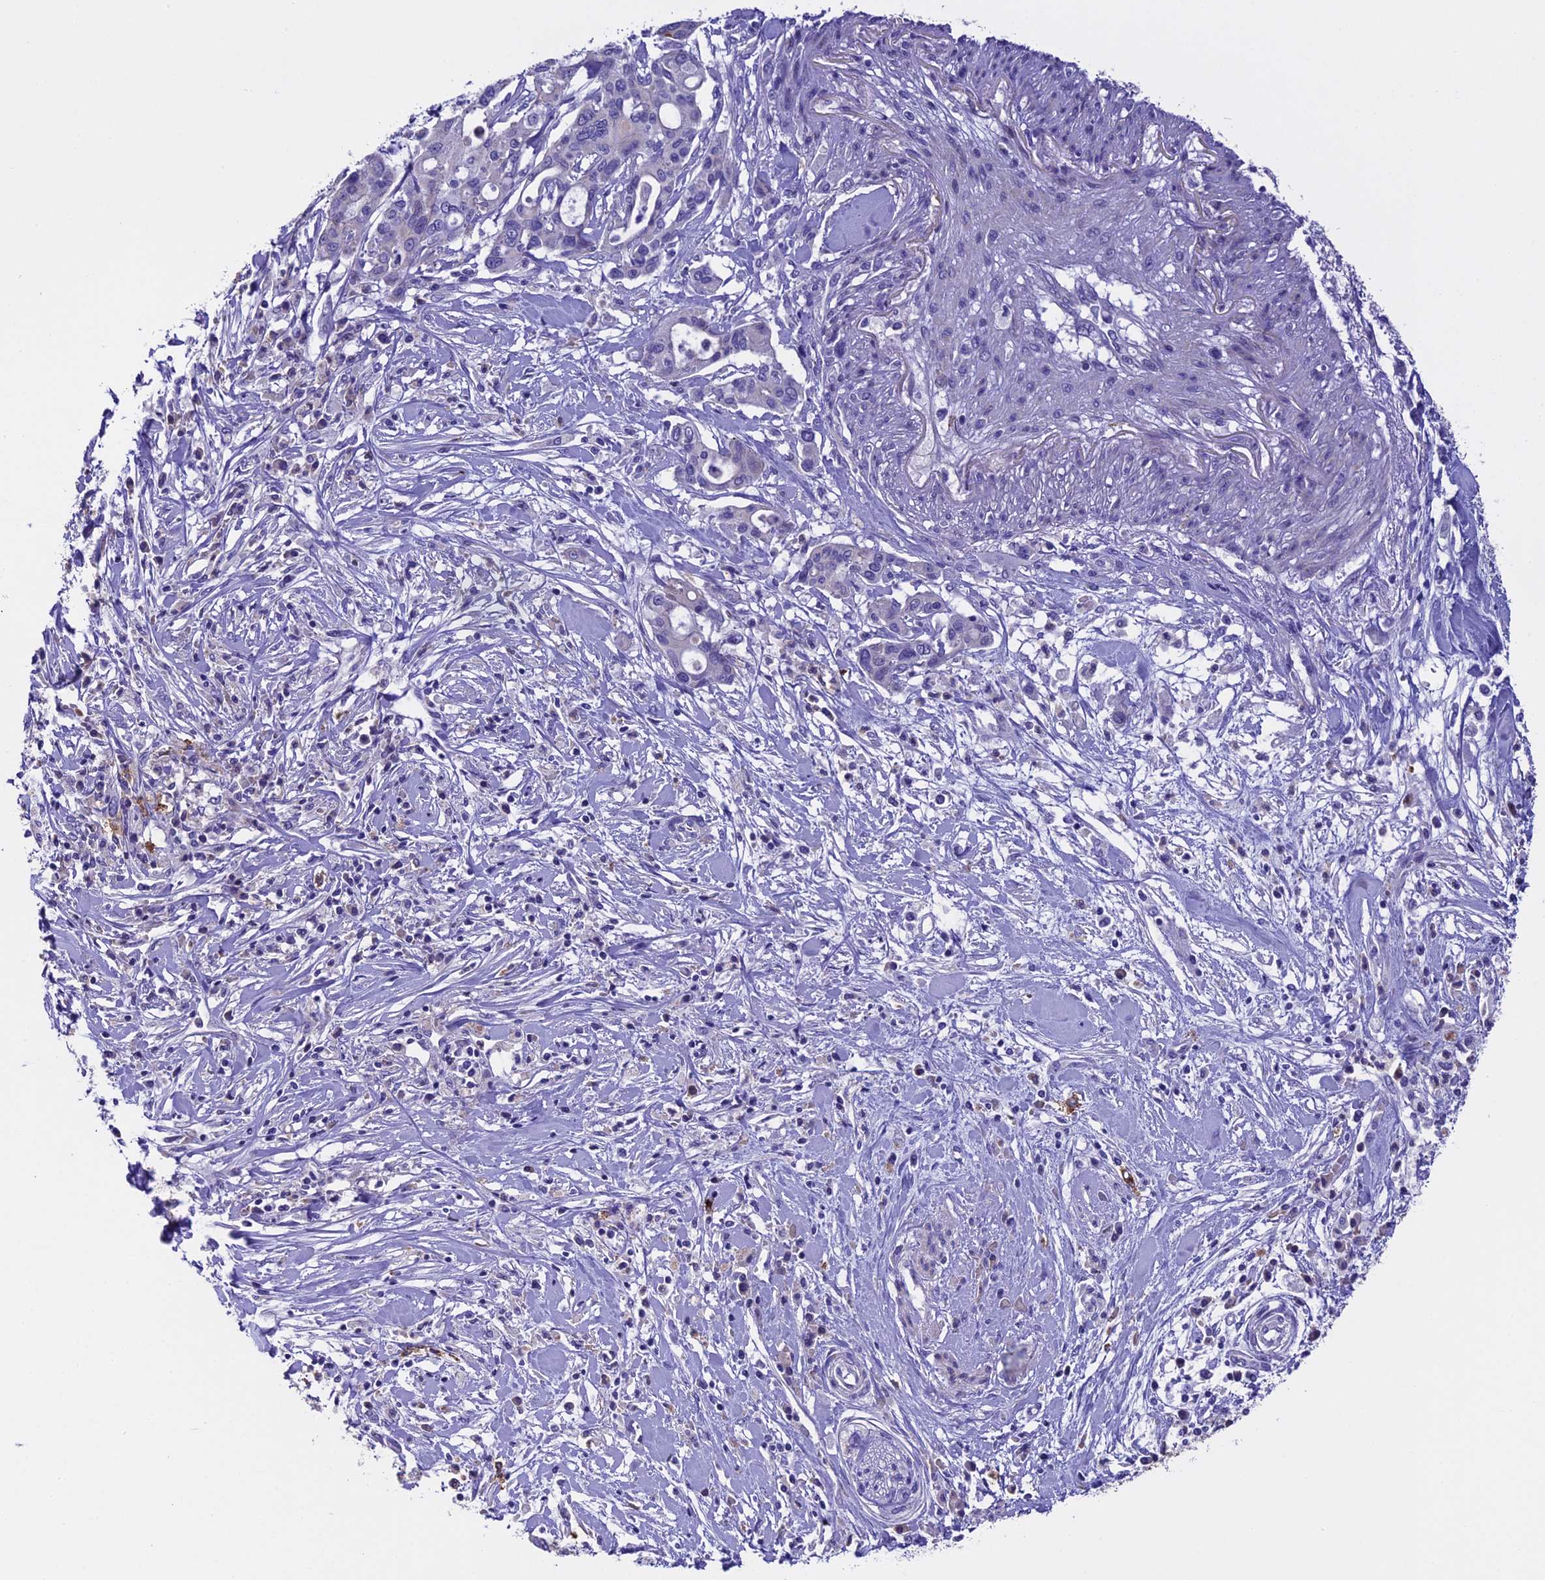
{"staining": {"intensity": "negative", "quantity": "none", "location": "none"}, "tissue": "pancreatic cancer", "cell_type": "Tumor cells", "image_type": "cancer", "snomed": [{"axis": "morphology", "description": "Adenocarcinoma, NOS"}, {"axis": "topography", "description": "Pancreas"}], "caption": "Human adenocarcinoma (pancreatic) stained for a protein using immunohistochemistry (IHC) shows no positivity in tumor cells.", "gene": "NOD2", "patient": {"sex": "male", "age": 46}}